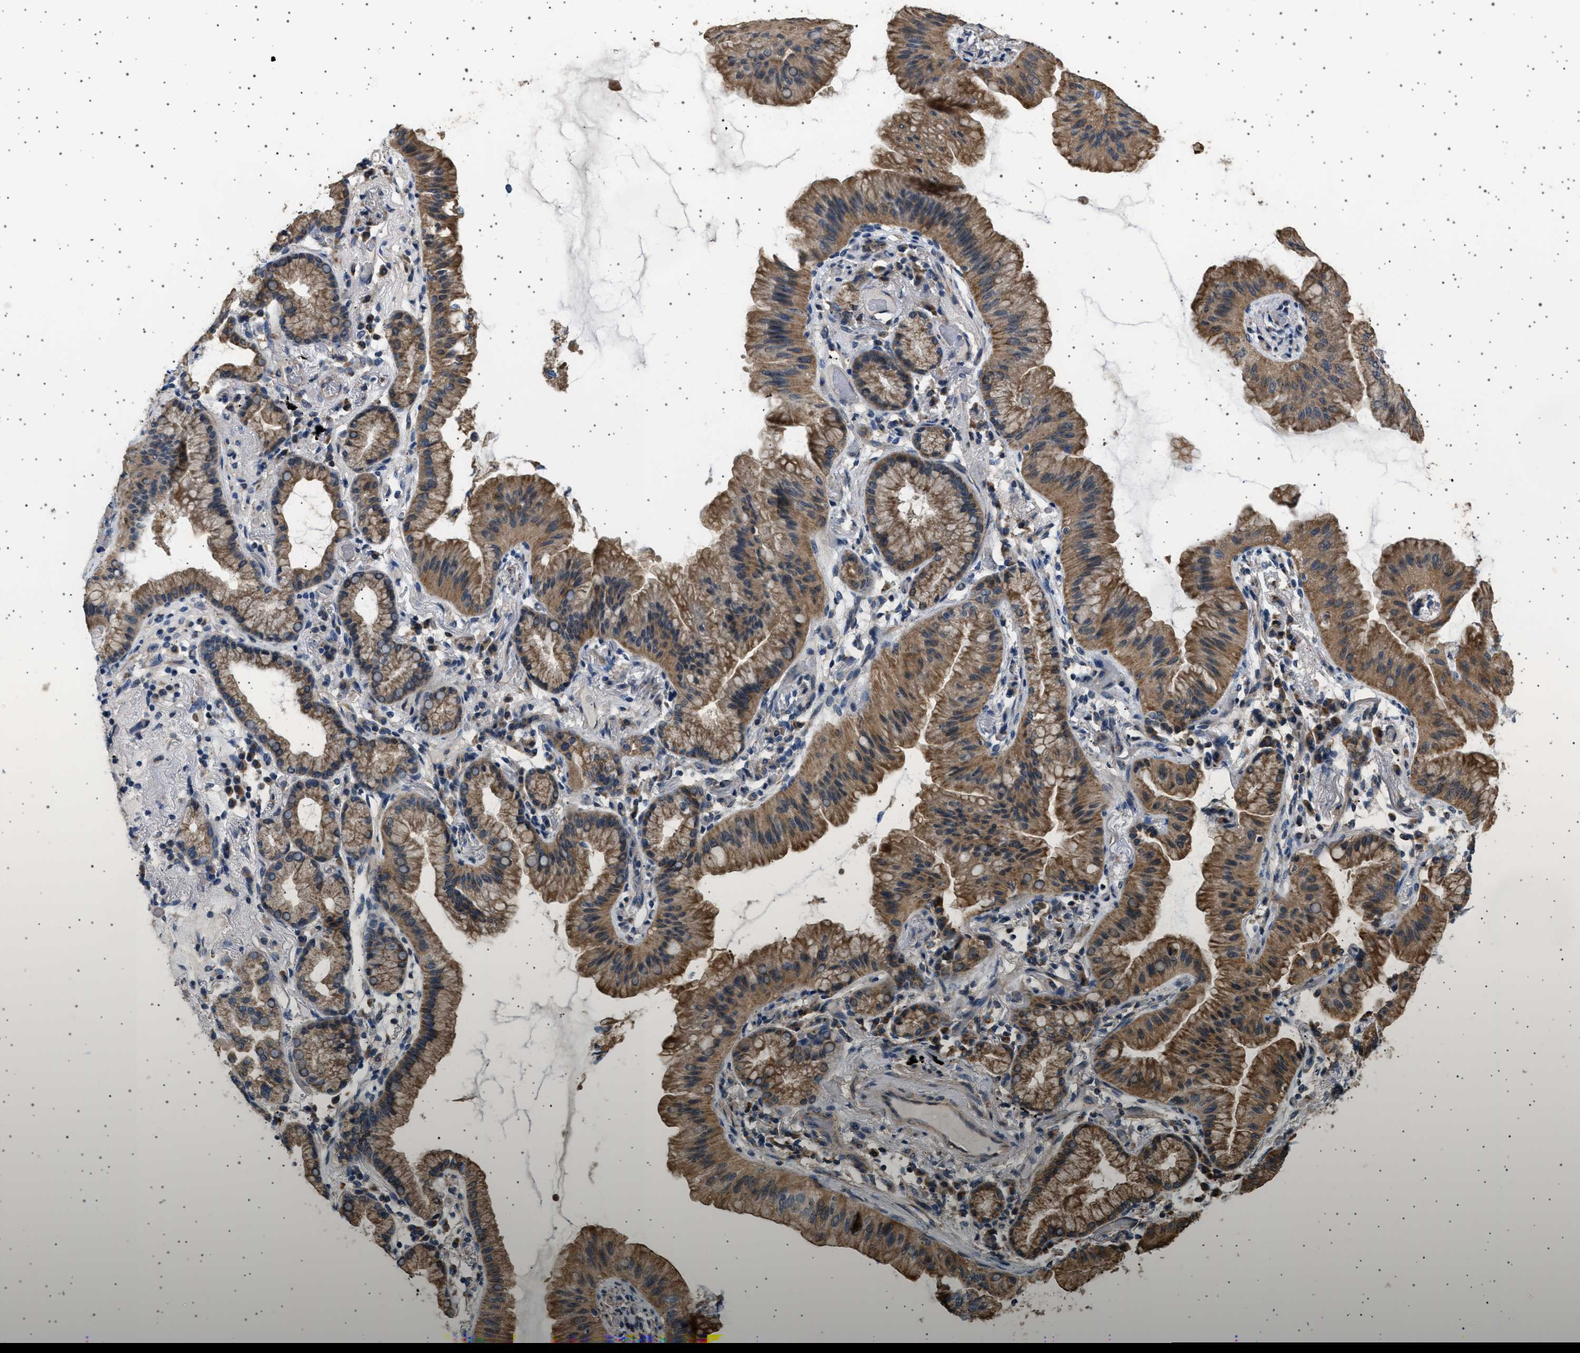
{"staining": {"intensity": "moderate", "quantity": ">75%", "location": "cytoplasmic/membranous"}, "tissue": "lung cancer", "cell_type": "Tumor cells", "image_type": "cancer", "snomed": [{"axis": "morphology", "description": "Normal tissue, NOS"}, {"axis": "morphology", "description": "Adenocarcinoma, NOS"}, {"axis": "topography", "description": "Bronchus"}, {"axis": "topography", "description": "Lung"}], "caption": "The histopathology image exhibits immunohistochemical staining of lung cancer (adenocarcinoma). There is moderate cytoplasmic/membranous staining is present in approximately >75% of tumor cells. (DAB (3,3'-diaminobenzidine) IHC, brown staining for protein, blue staining for nuclei).", "gene": "KCNA4", "patient": {"sex": "female", "age": 70}}